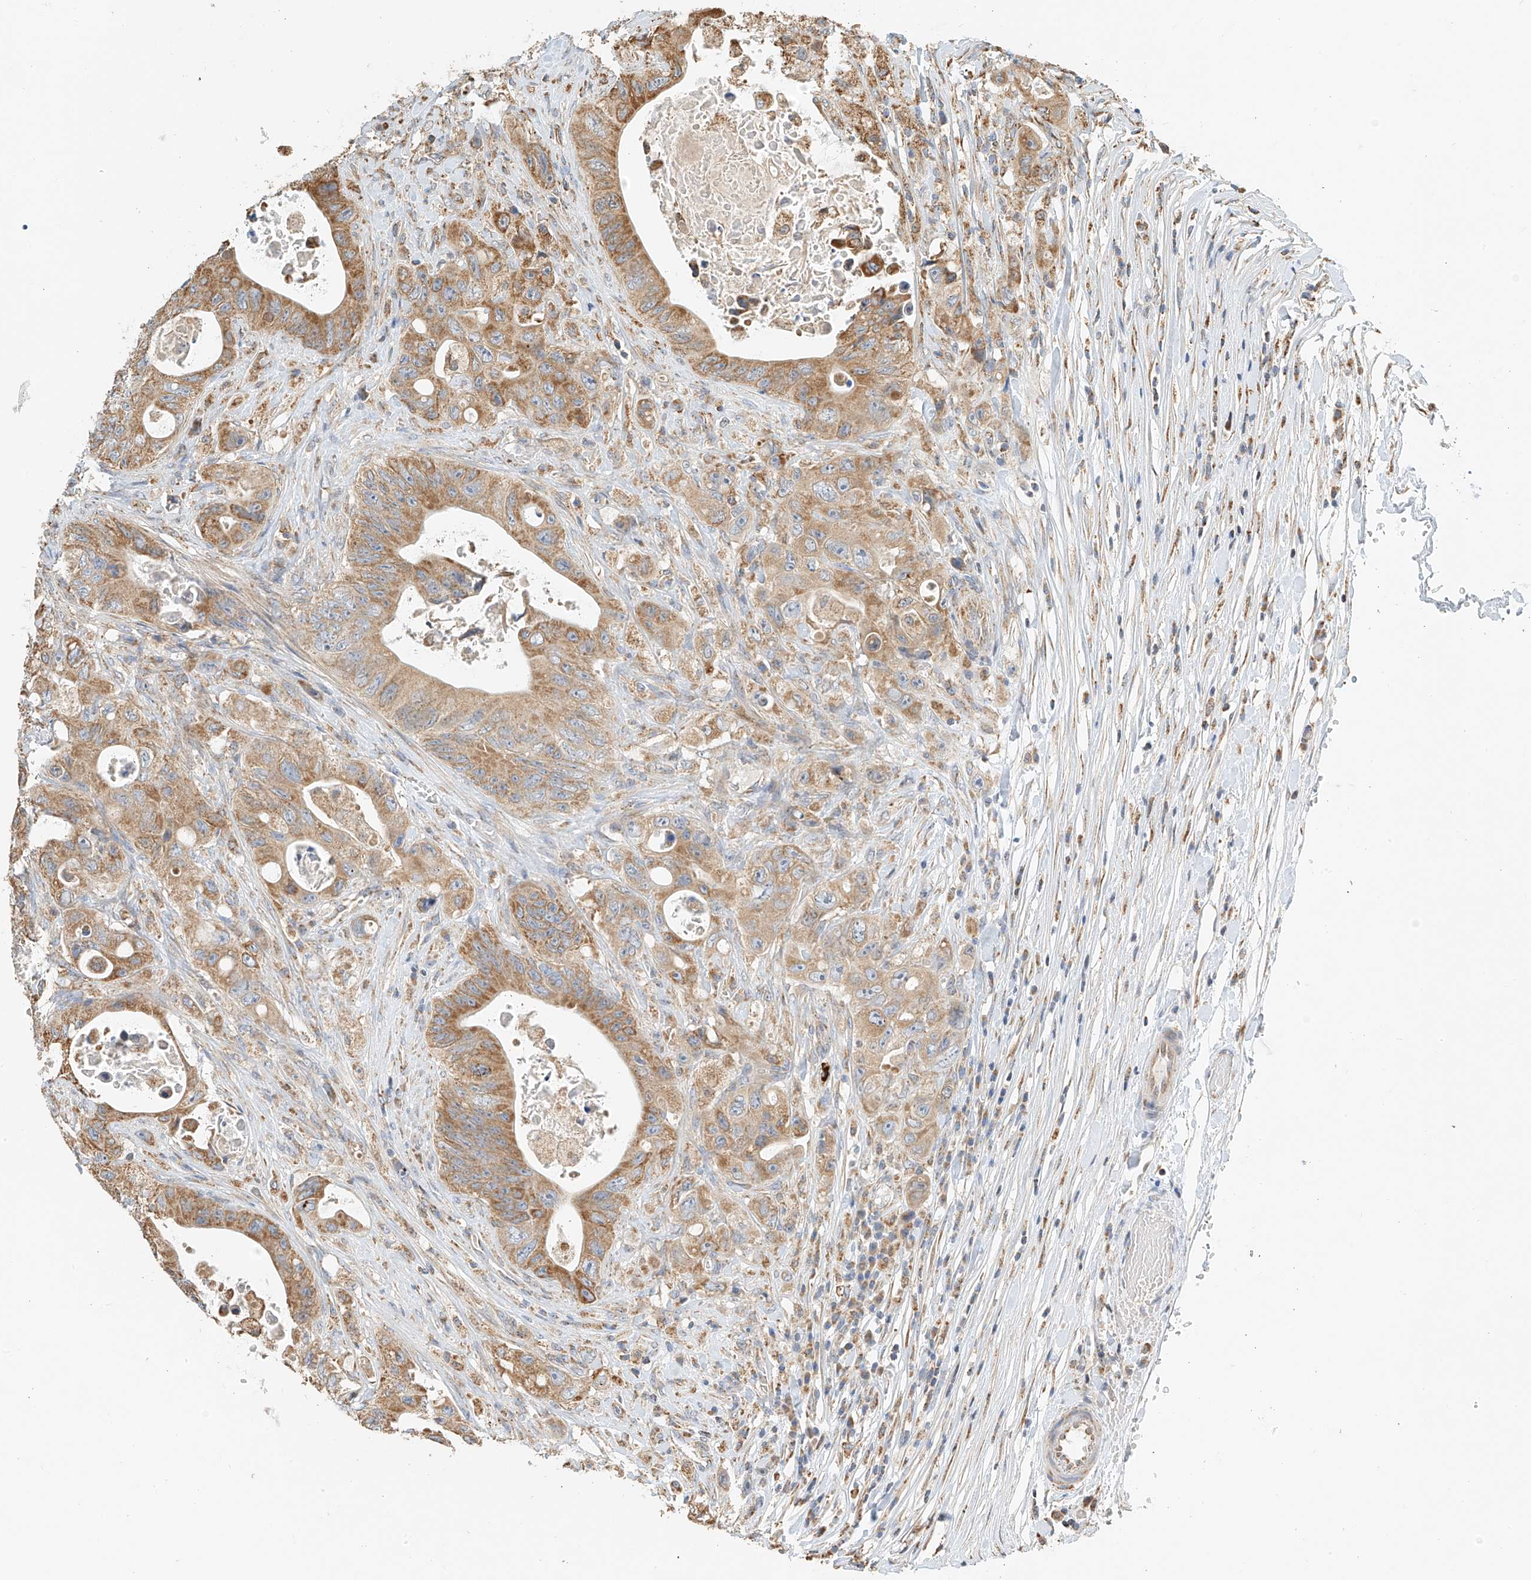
{"staining": {"intensity": "moderate", "quantity": ">75%", "location": "cytoplasmic/membranous"}, "tissue": "colorectal cancer", "cell_type": "Tumor cells", "image_type": "cancer", "snomed": [{"axis": "morphology", "description": "Adenocarcinoma, NOS"}, {"axis": "topography", "description": "Colon"}], "caption": "Human colorectal adenocarcinoma stained for a protein (brown) shows moderate cytoplasmic/membranous positive staining in about >75% of tumor cells.", "gene": "YIPF7", "patient": {"sex": "female", "age": 46}}